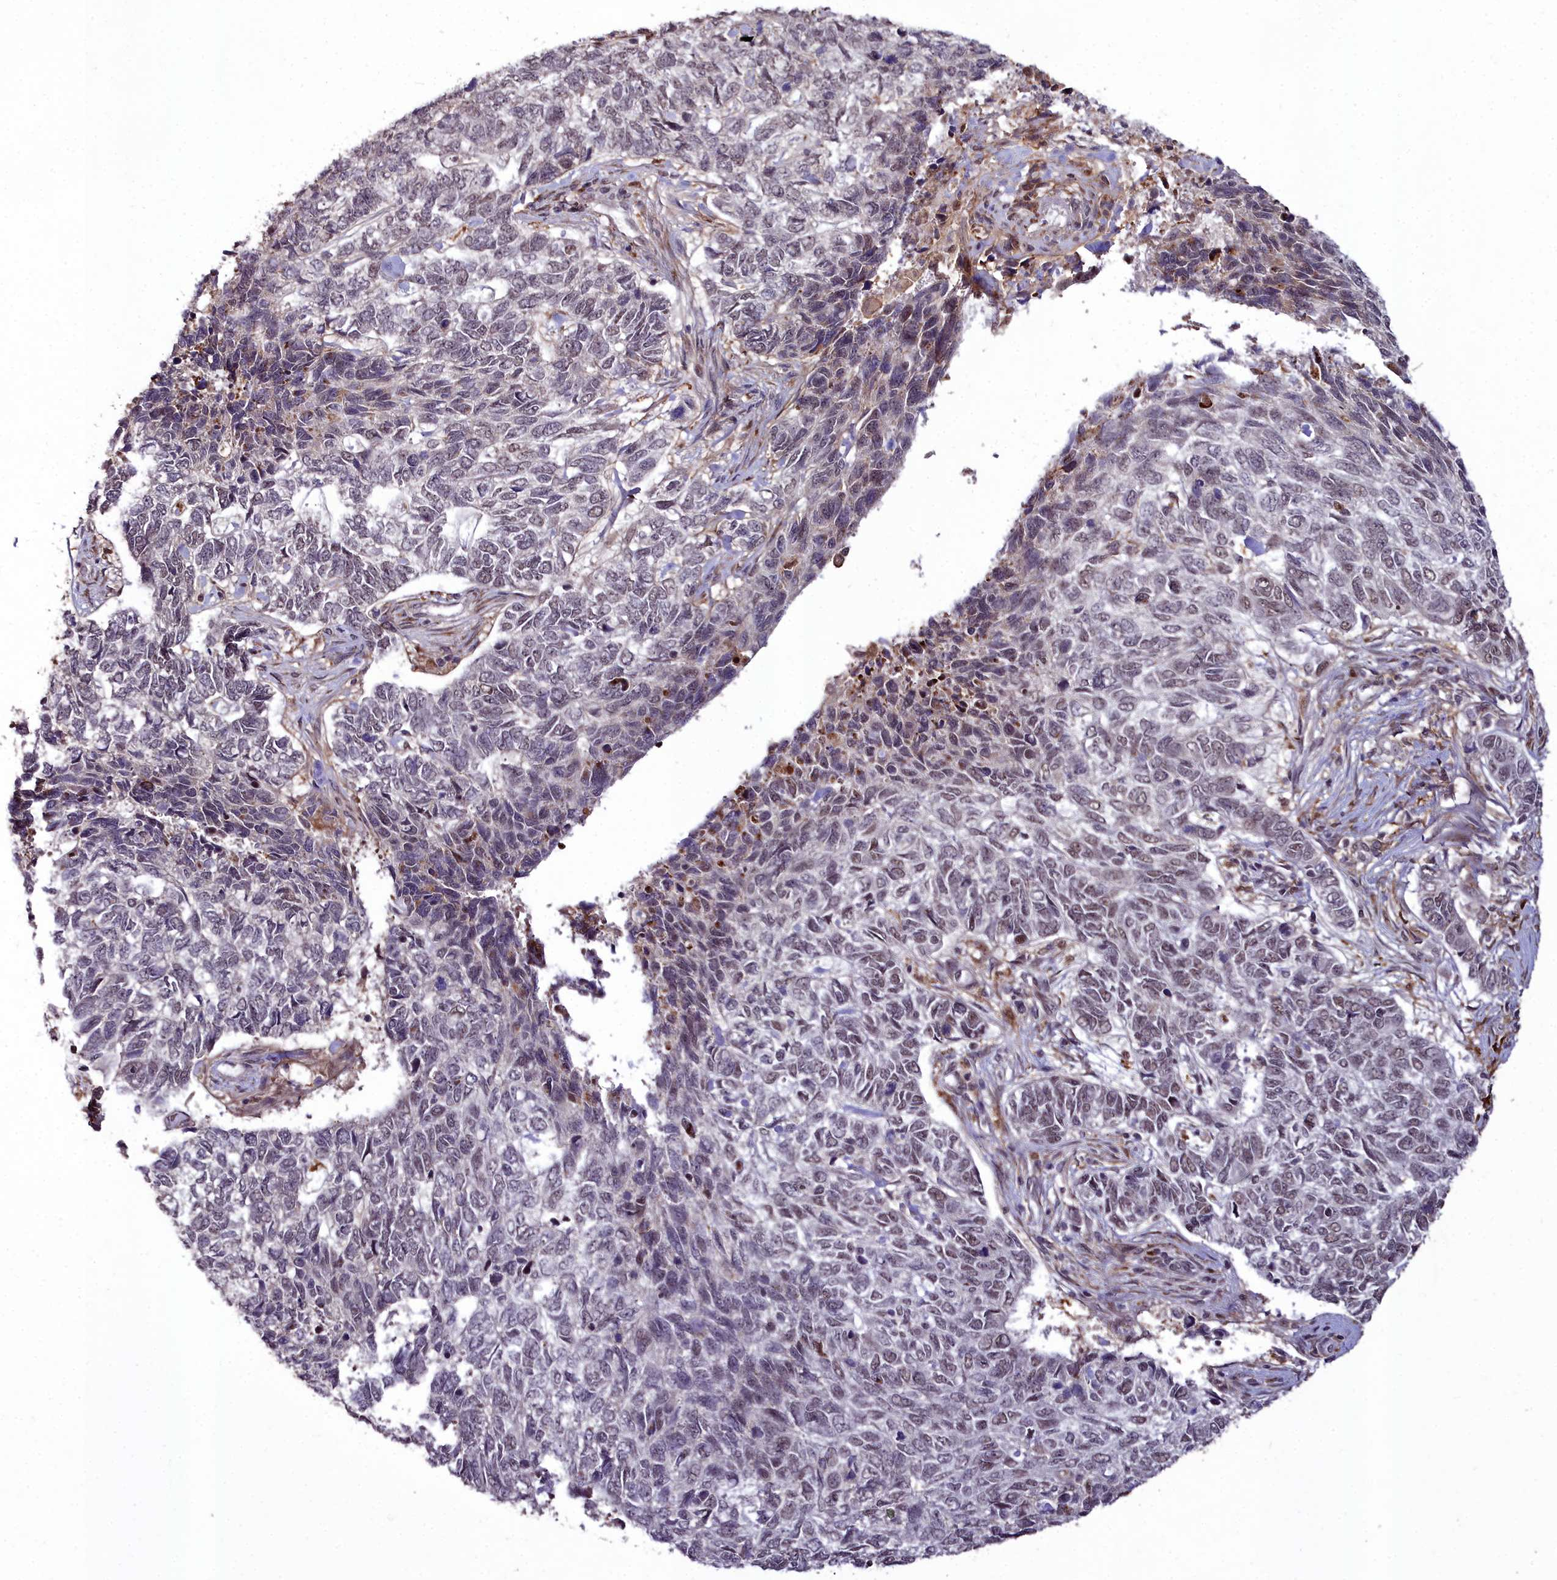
{"staining": {"intensity": "moderate", "quantity": "25%-75%", "location": "nuclear"}, "tissue": "skin cancer", "cell_type": "Tumor cells", "image_type": "cancer", "snomed": [{"axis": "morphology", "description": "Basal cell carcinoma"}, {"axis": "topography", "description": "Skin"}], "caption": "High-power microscopy captured an immunohistochemistry (IHC) image of skin basal cell carcinoma, revealing moderate nuclear positivity in approximately 25%-75% of tumor cells.", "gene": "CXXC1", "patient": {"sex": "female", "age": 65}}